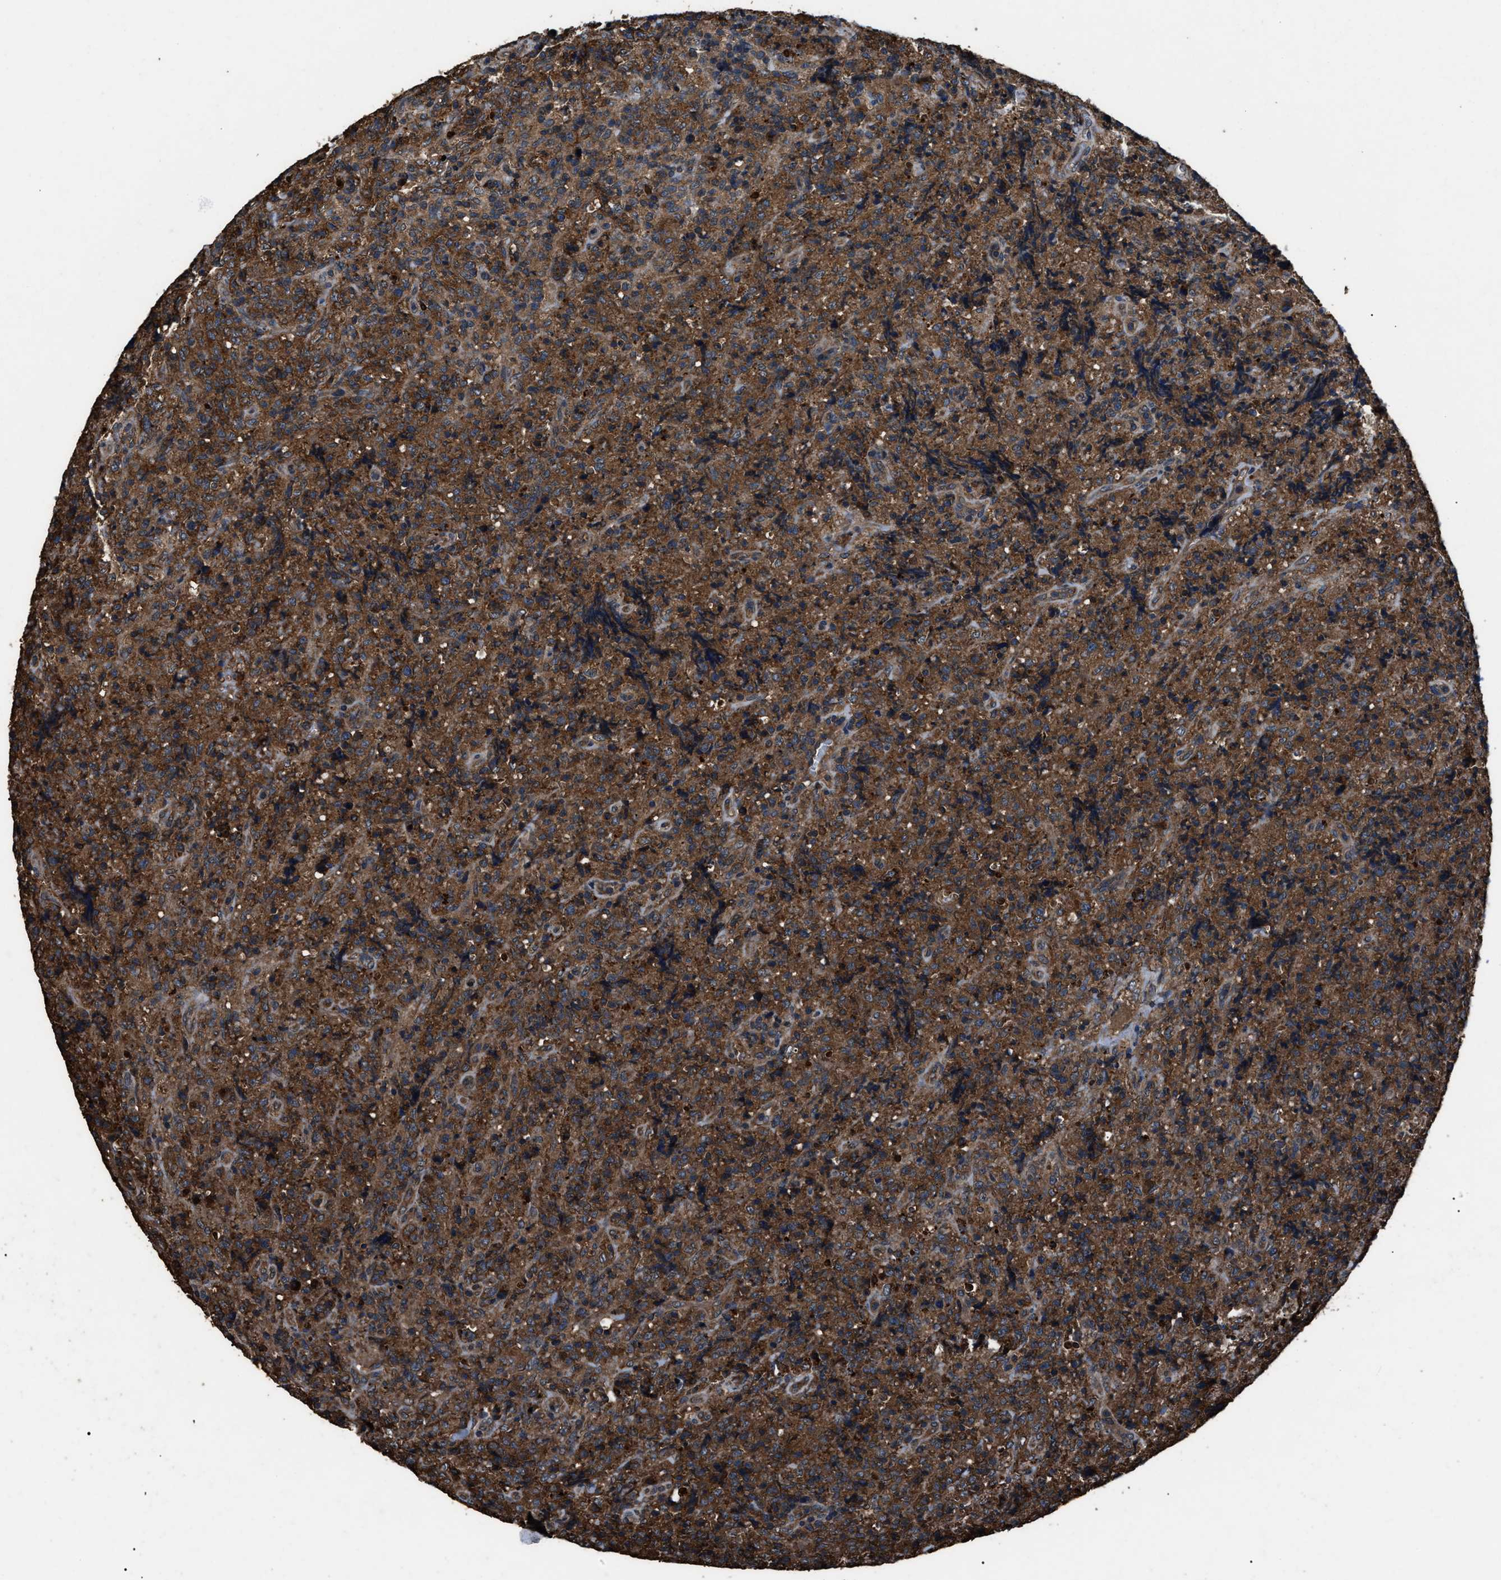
{"staining": {"intensity": "strong", "quantity": "25%-75%", "location": "cytoplasmic/membranous"}, "tissue": "lymphoma", "cell_type": "Tumor cells", "image_type": "cancer", "snomed": [{"axis": "morphology", "description": "Malignant lymphoma, non-Hodgkin's type, High grade"}, {"axis": "topography", "description": "Tonsil"}], "caption": "DAB (3,3'-diaminobenzidine) immunohistochemical staining of human lymphoma demonstrates strong cytoplasmic/membranous protein positivity in approximately 25%-75% of tumor cells.", "gene": "RNF216", "patient": {"sex": "female", "age": 36}}